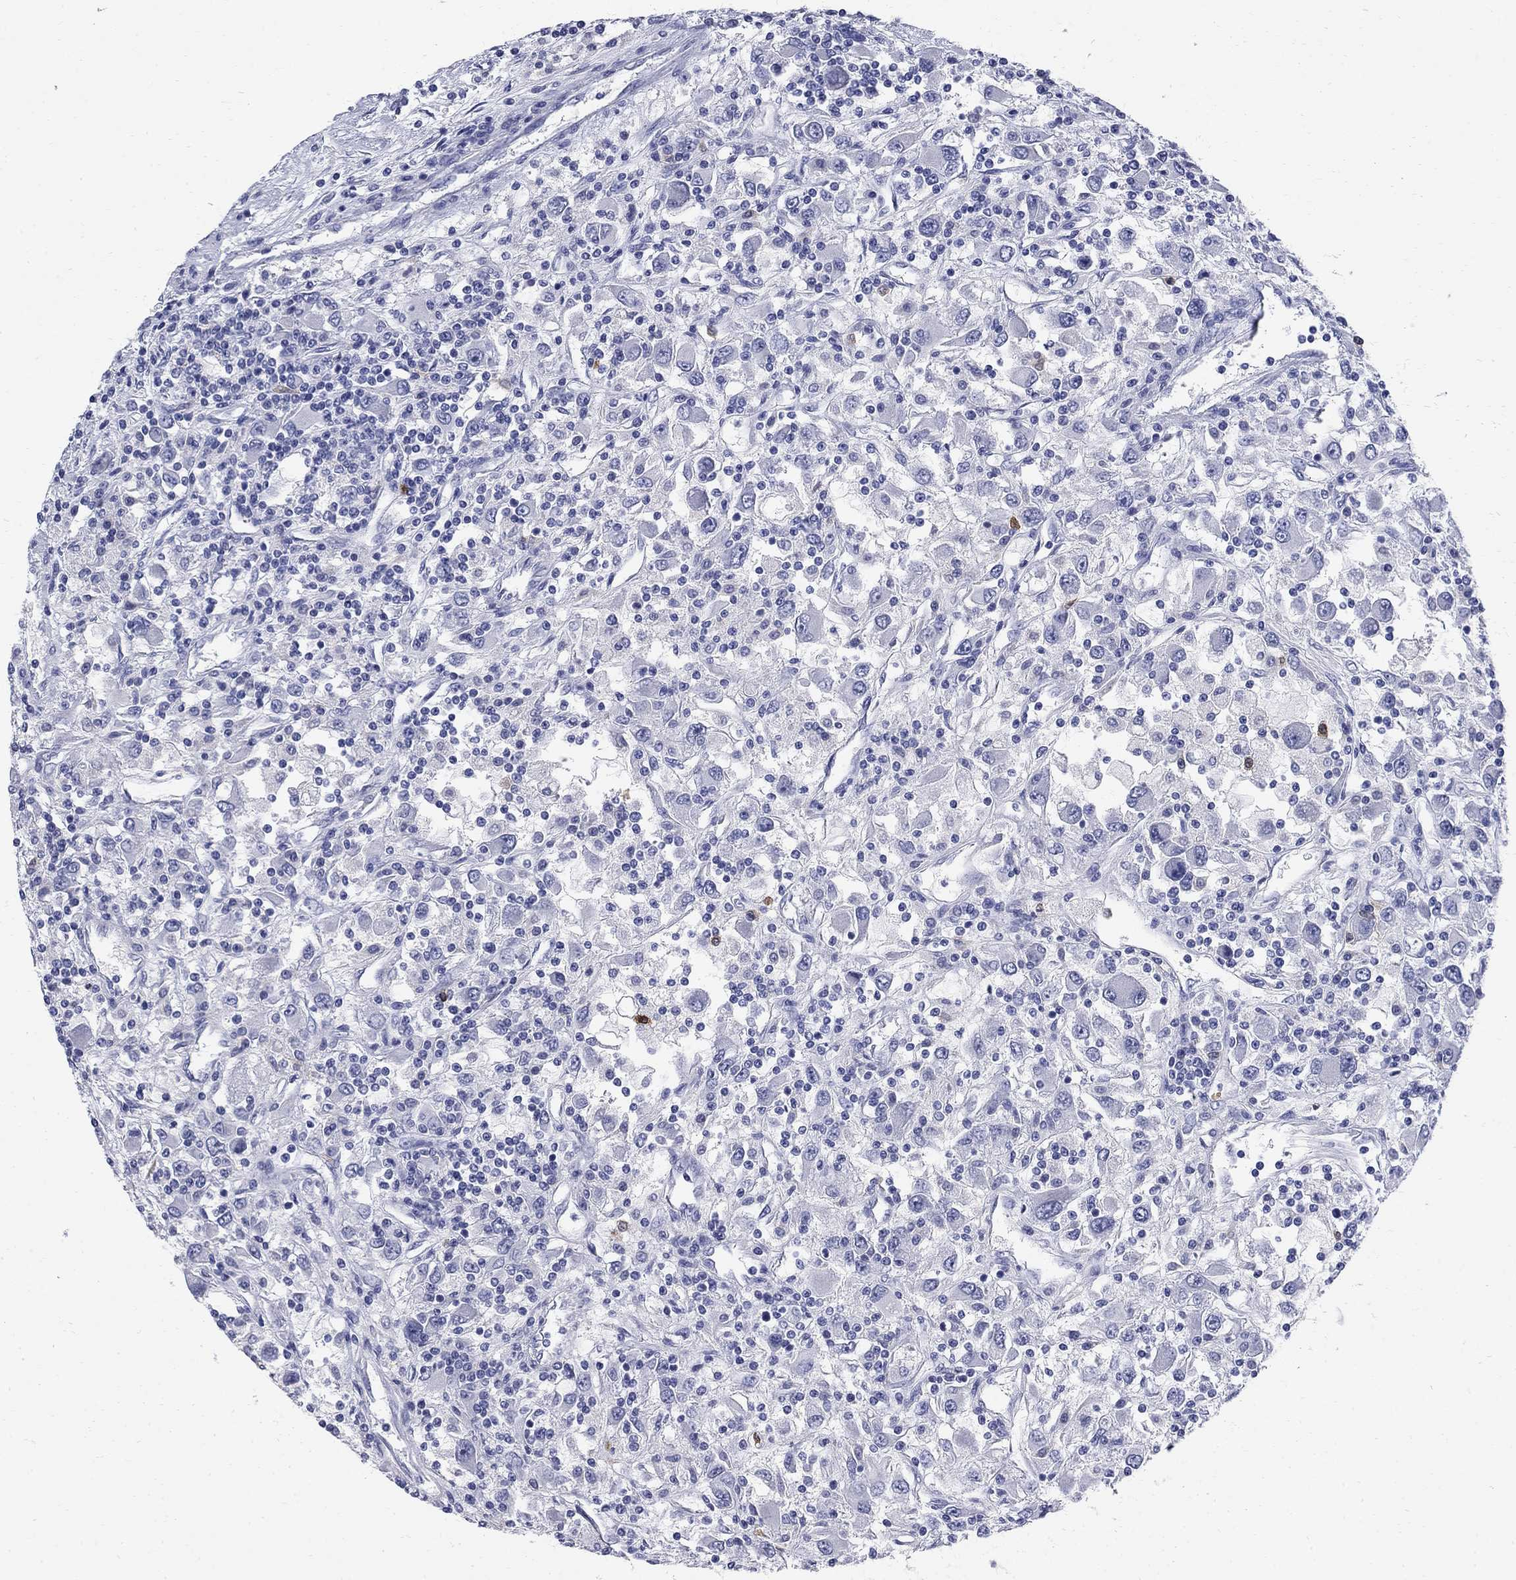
{"staining": {"intensity": "negative", "quantity": "none", "location": "none"}, "tissue": "renal cancer", "cell_type": "Tumor cells", "image_type": "cancer", "snomed": [{"axis": "morphology", "description": "Adenocarcinoma, NOS"}, {"axis": "topography", "description": "Kidney"}], "caption": "This is an IHC micrograph of adenocarcinoma (renal). There is no expression in tumor cells.", "gene": "SERPINB2", "patient": {"sex": "female", "age": 67}}